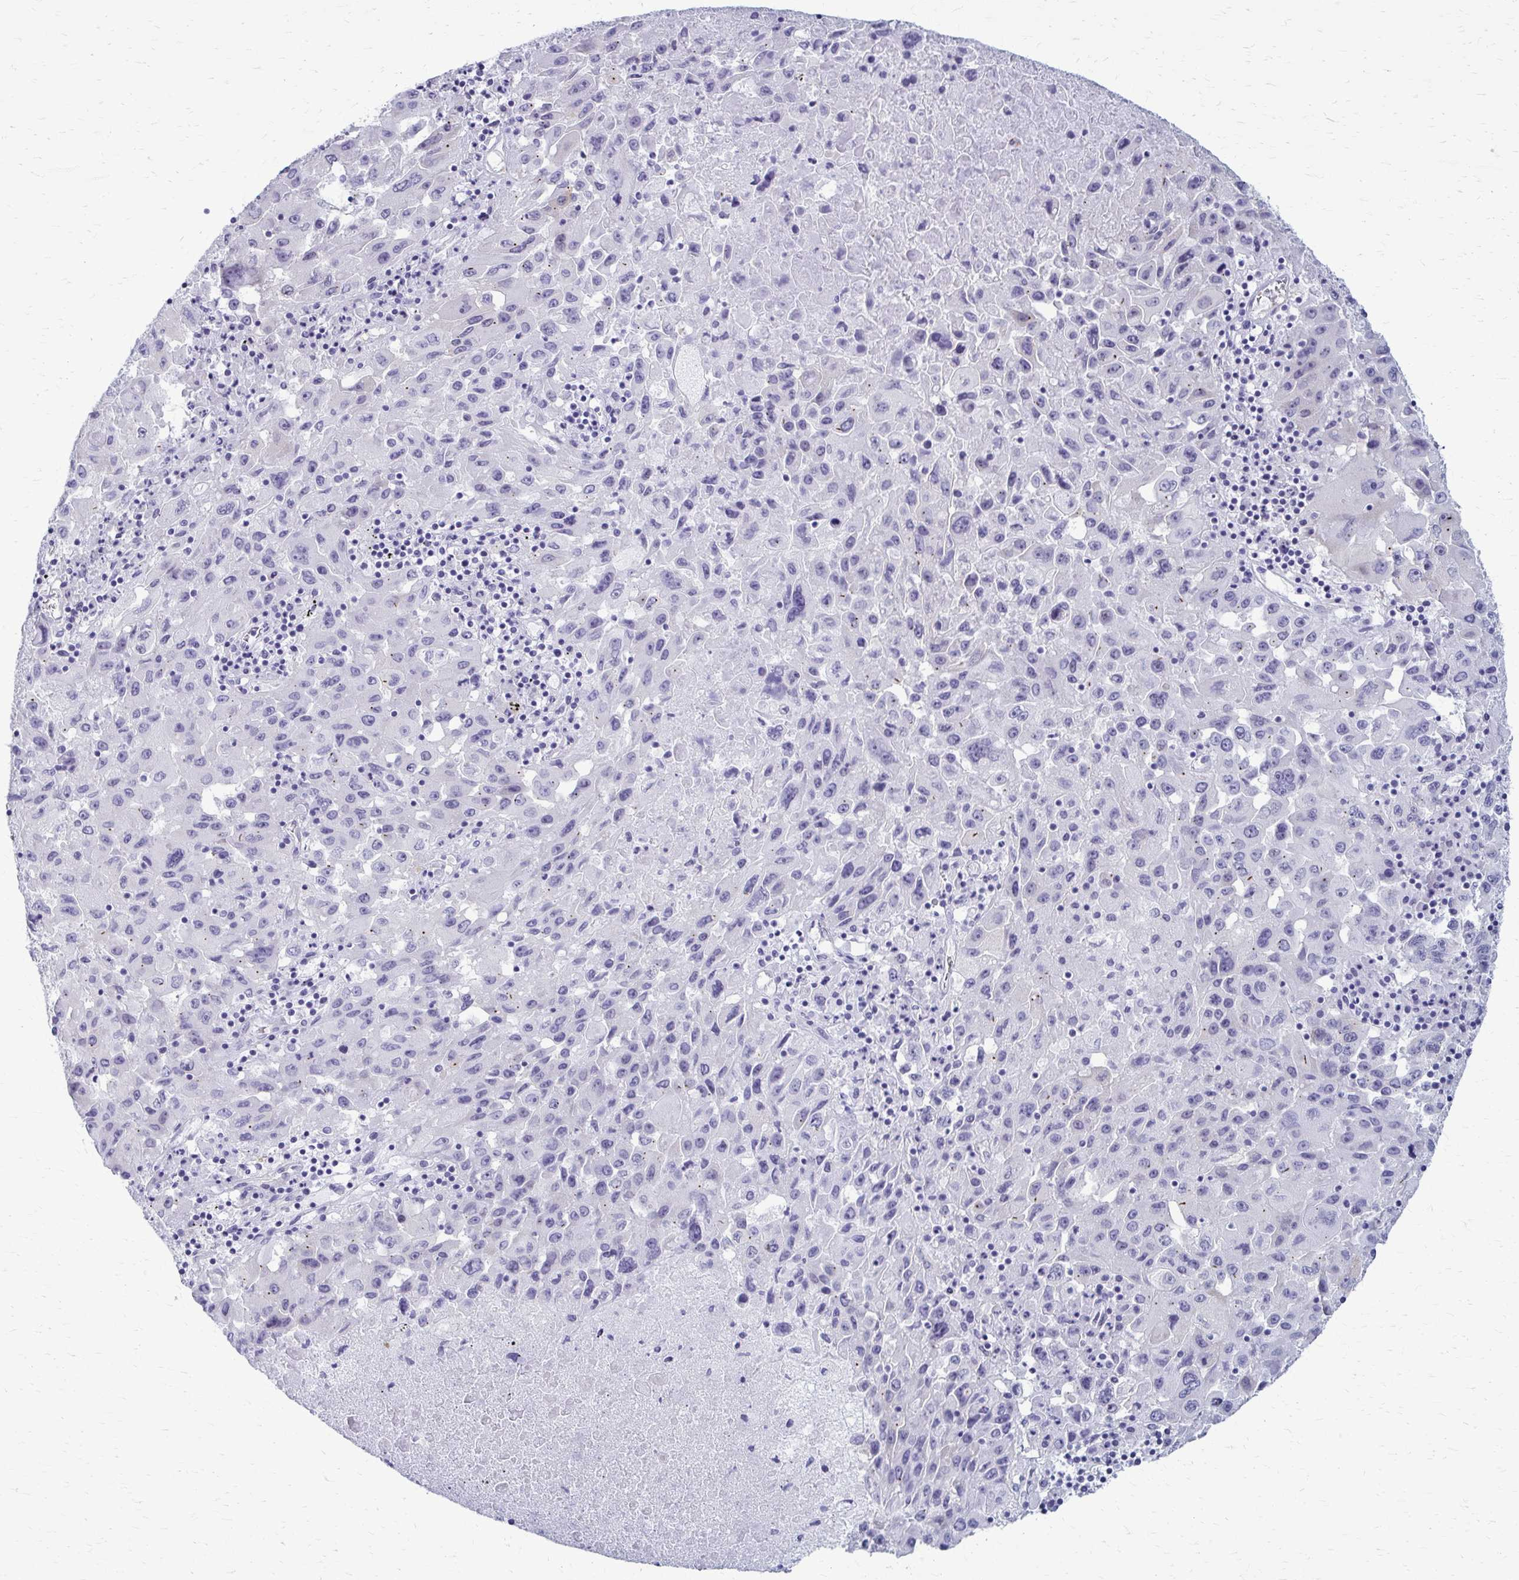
{"staining": {"intensity": "negative", "quantity": "none", "location": "none"}, "tissue": "lung cancer", "cell_type": "Tumor cells", "image_type": "cancer", "snomed": [{"axis": "morphology", "description": "Squamous cell carcinoma, NOS"}, {"axis": "topography", "description": "Lung"}], "caption": "A photomicrograph of lung cancer (squamous cell carcinoma) stained for a protein exhibits no brown staining in tumor cells.", "gene": "DEPP1", "patient": {"sex": "male", "age": 63}}